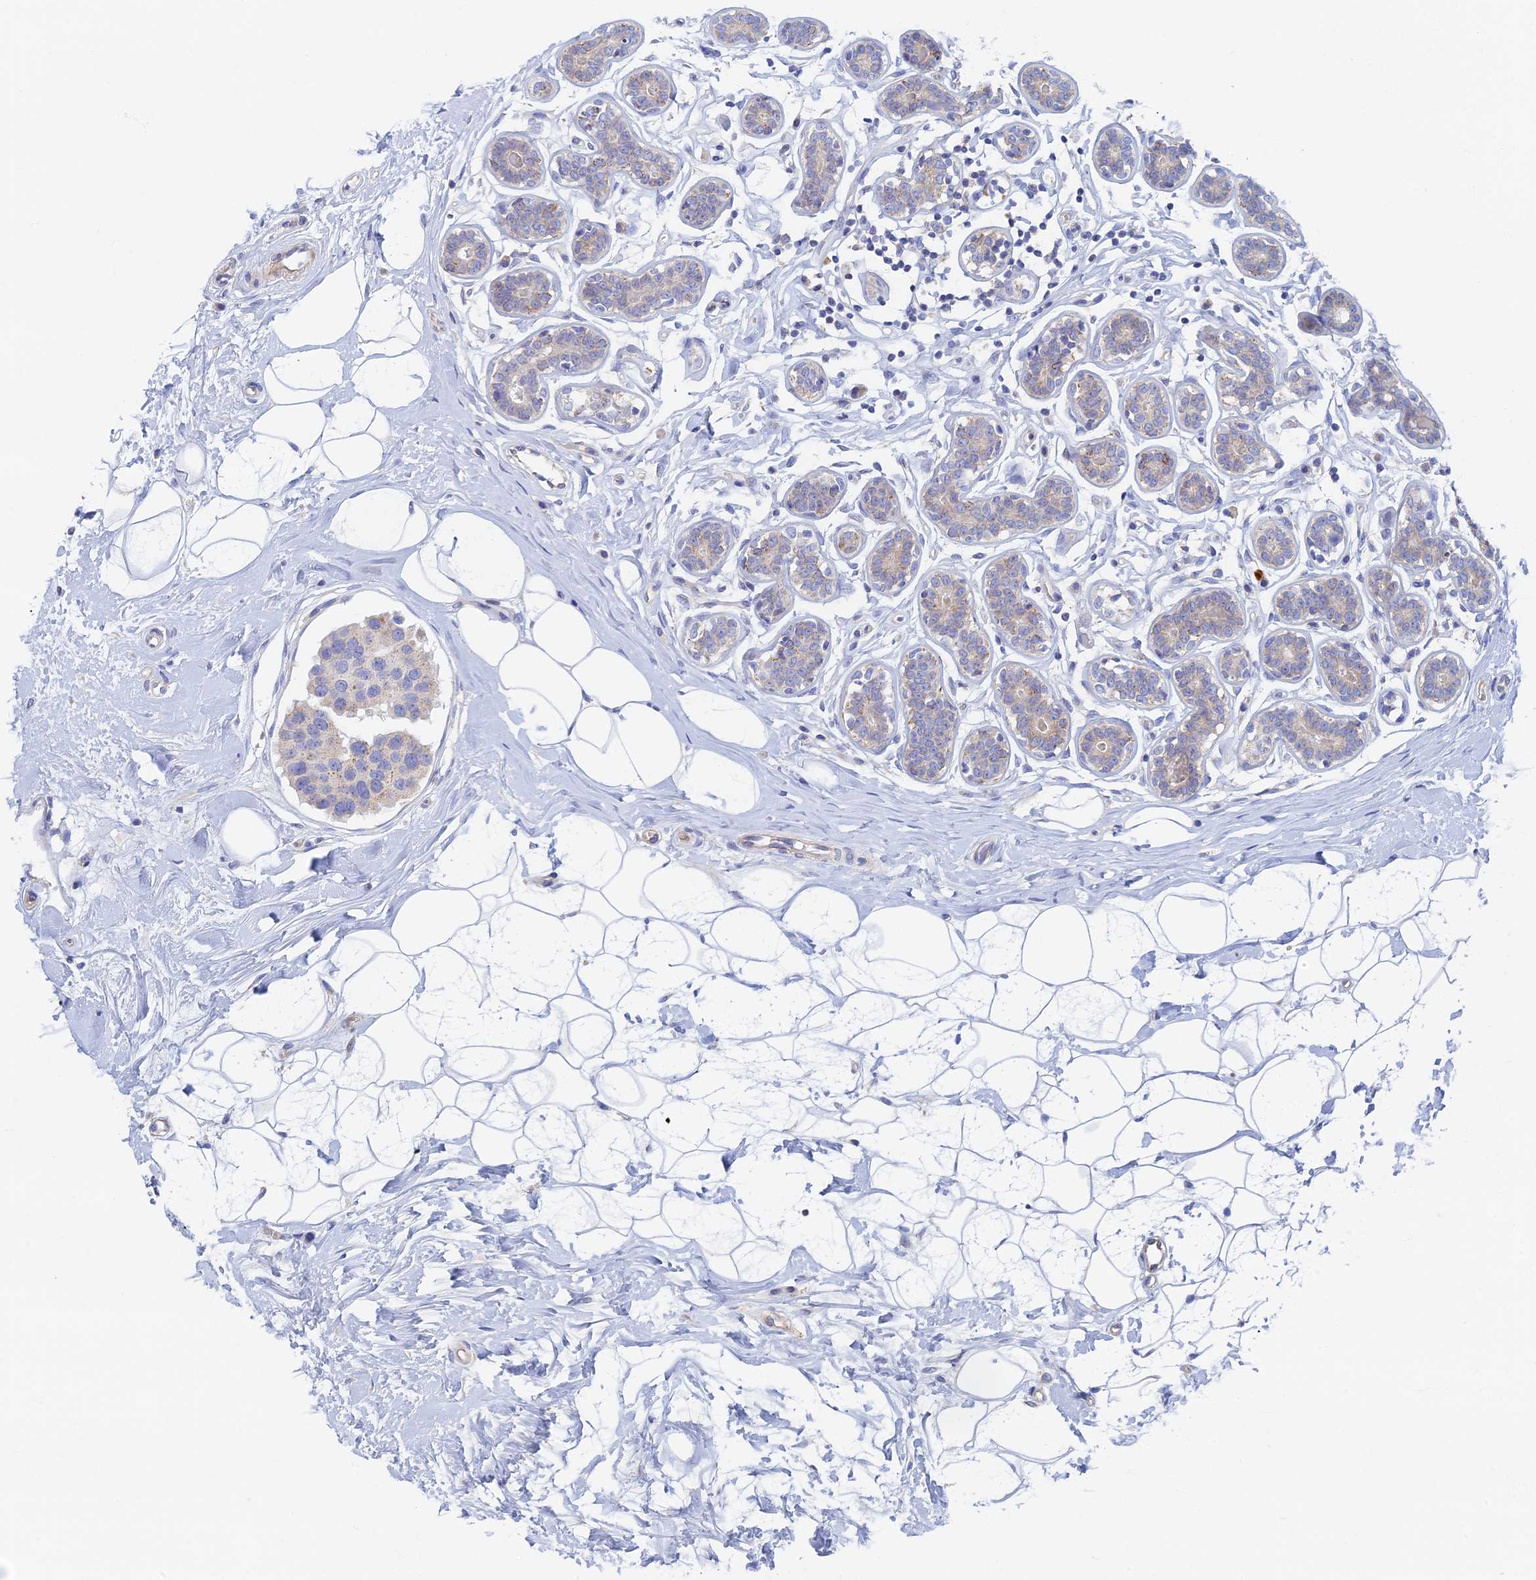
{"staining": {"intensity": "negative", "quantity": "none", "location": "none"}, "tissue": "breast cancer", "cell_type": "Tumor cells", "image_type": "cancer", "snomed": [{"axis": "morphology", "description": "Normal tissue, NOS"}, {"axis": "morphology", "description": "Duct carcinoma"}, {"axis": "topography", "description": "Breast"}], "caption": "Immunohistochemistry histopathology image of neoplastic tissue: human breast cancer (infiltrating ductal carcinoma) stained with DAB (3,3'-diaminobenzidine) reveals no significant protein expression in tumor cells.", "gene": "TMEM44", "patient": {"sex": "female", "age": 39}}